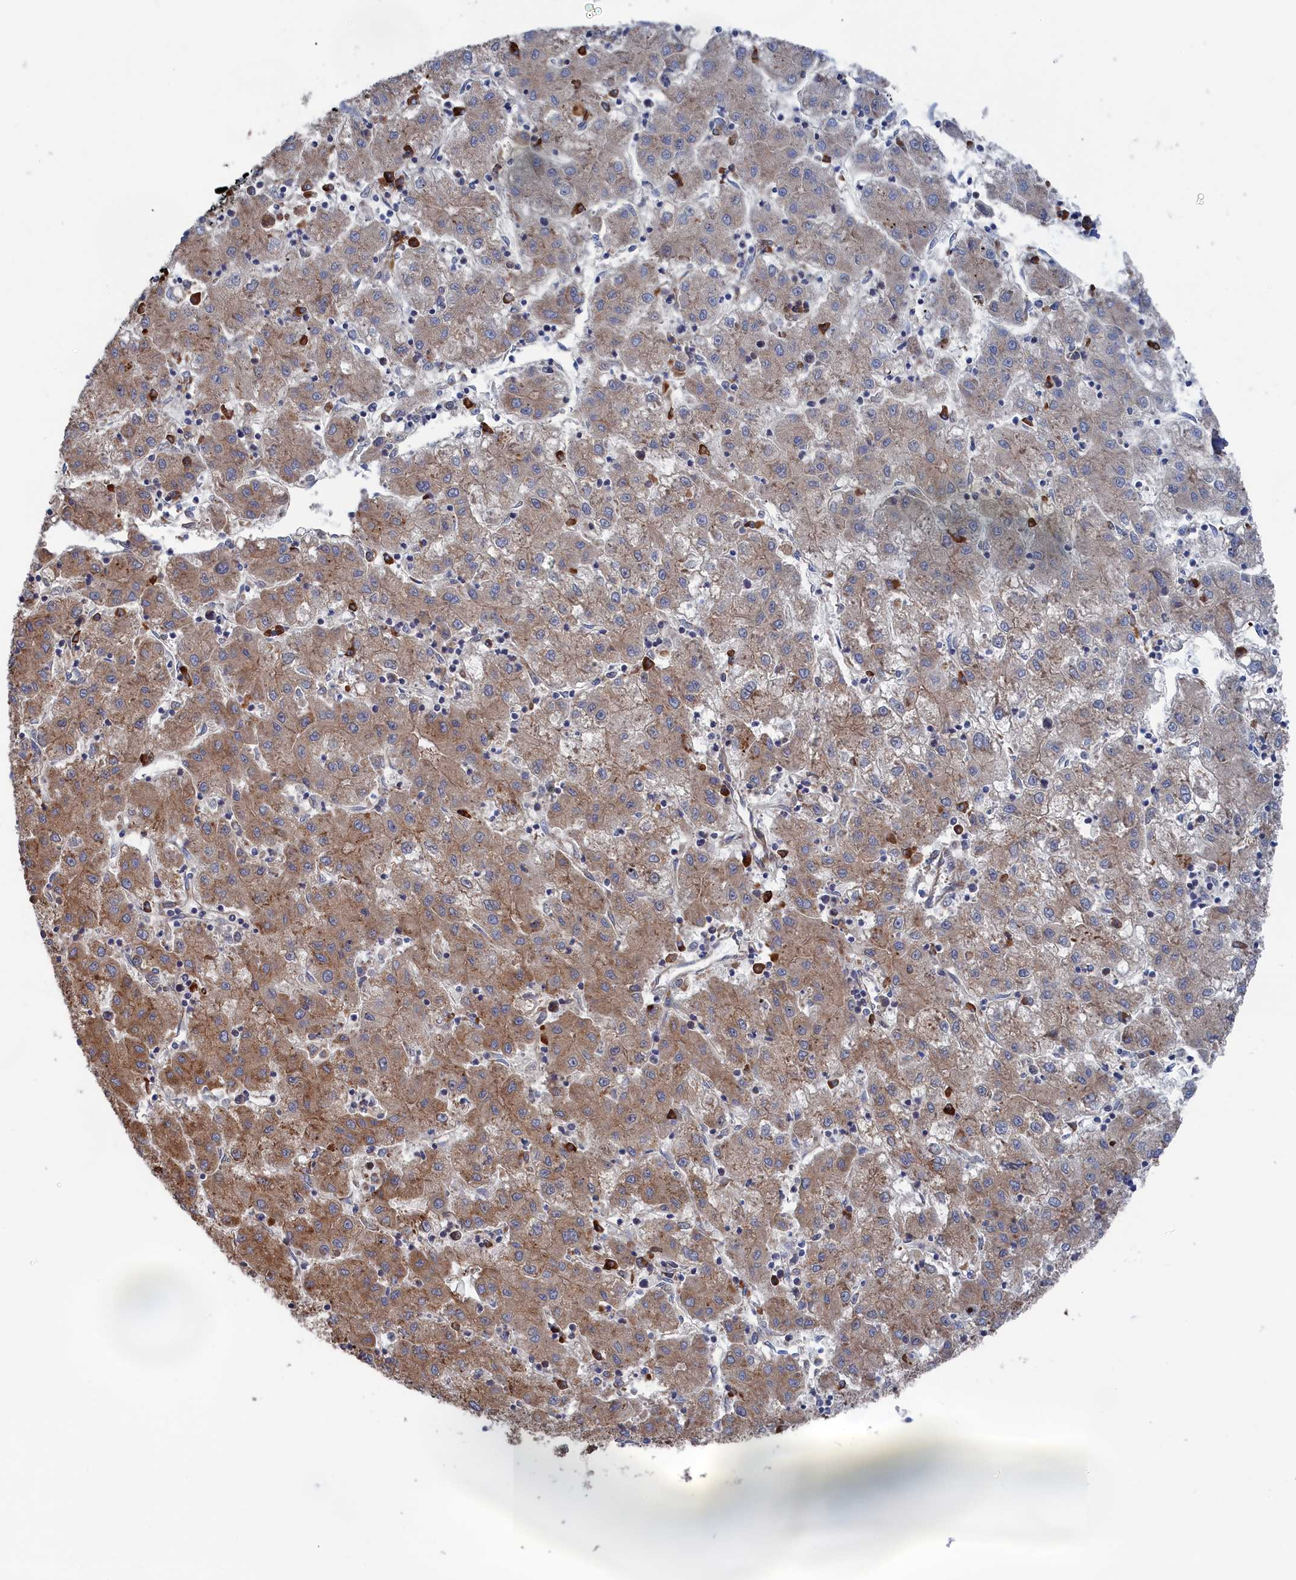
{"staining": {"intensity": "moderate", "quantity": "25%-75%", "location": "cytoplasmic/membranous"}, "tissue": "liver cancer", "cell_type": "Tumor cells", "image_type": "cancer", "snomed": [{"axis": "morphology", "description": "Carcinoma, Hepatocellular, NOS"}, {"axis": "topography", "description": "Liver"}], "caption": "Moderate cytoplasmic/membranous expression is appreciated in approximately 25%-75% of tumor cells in liver cancer.", "gene": "BPIFB6", "patient": {"sex": "male", "age": 72}}